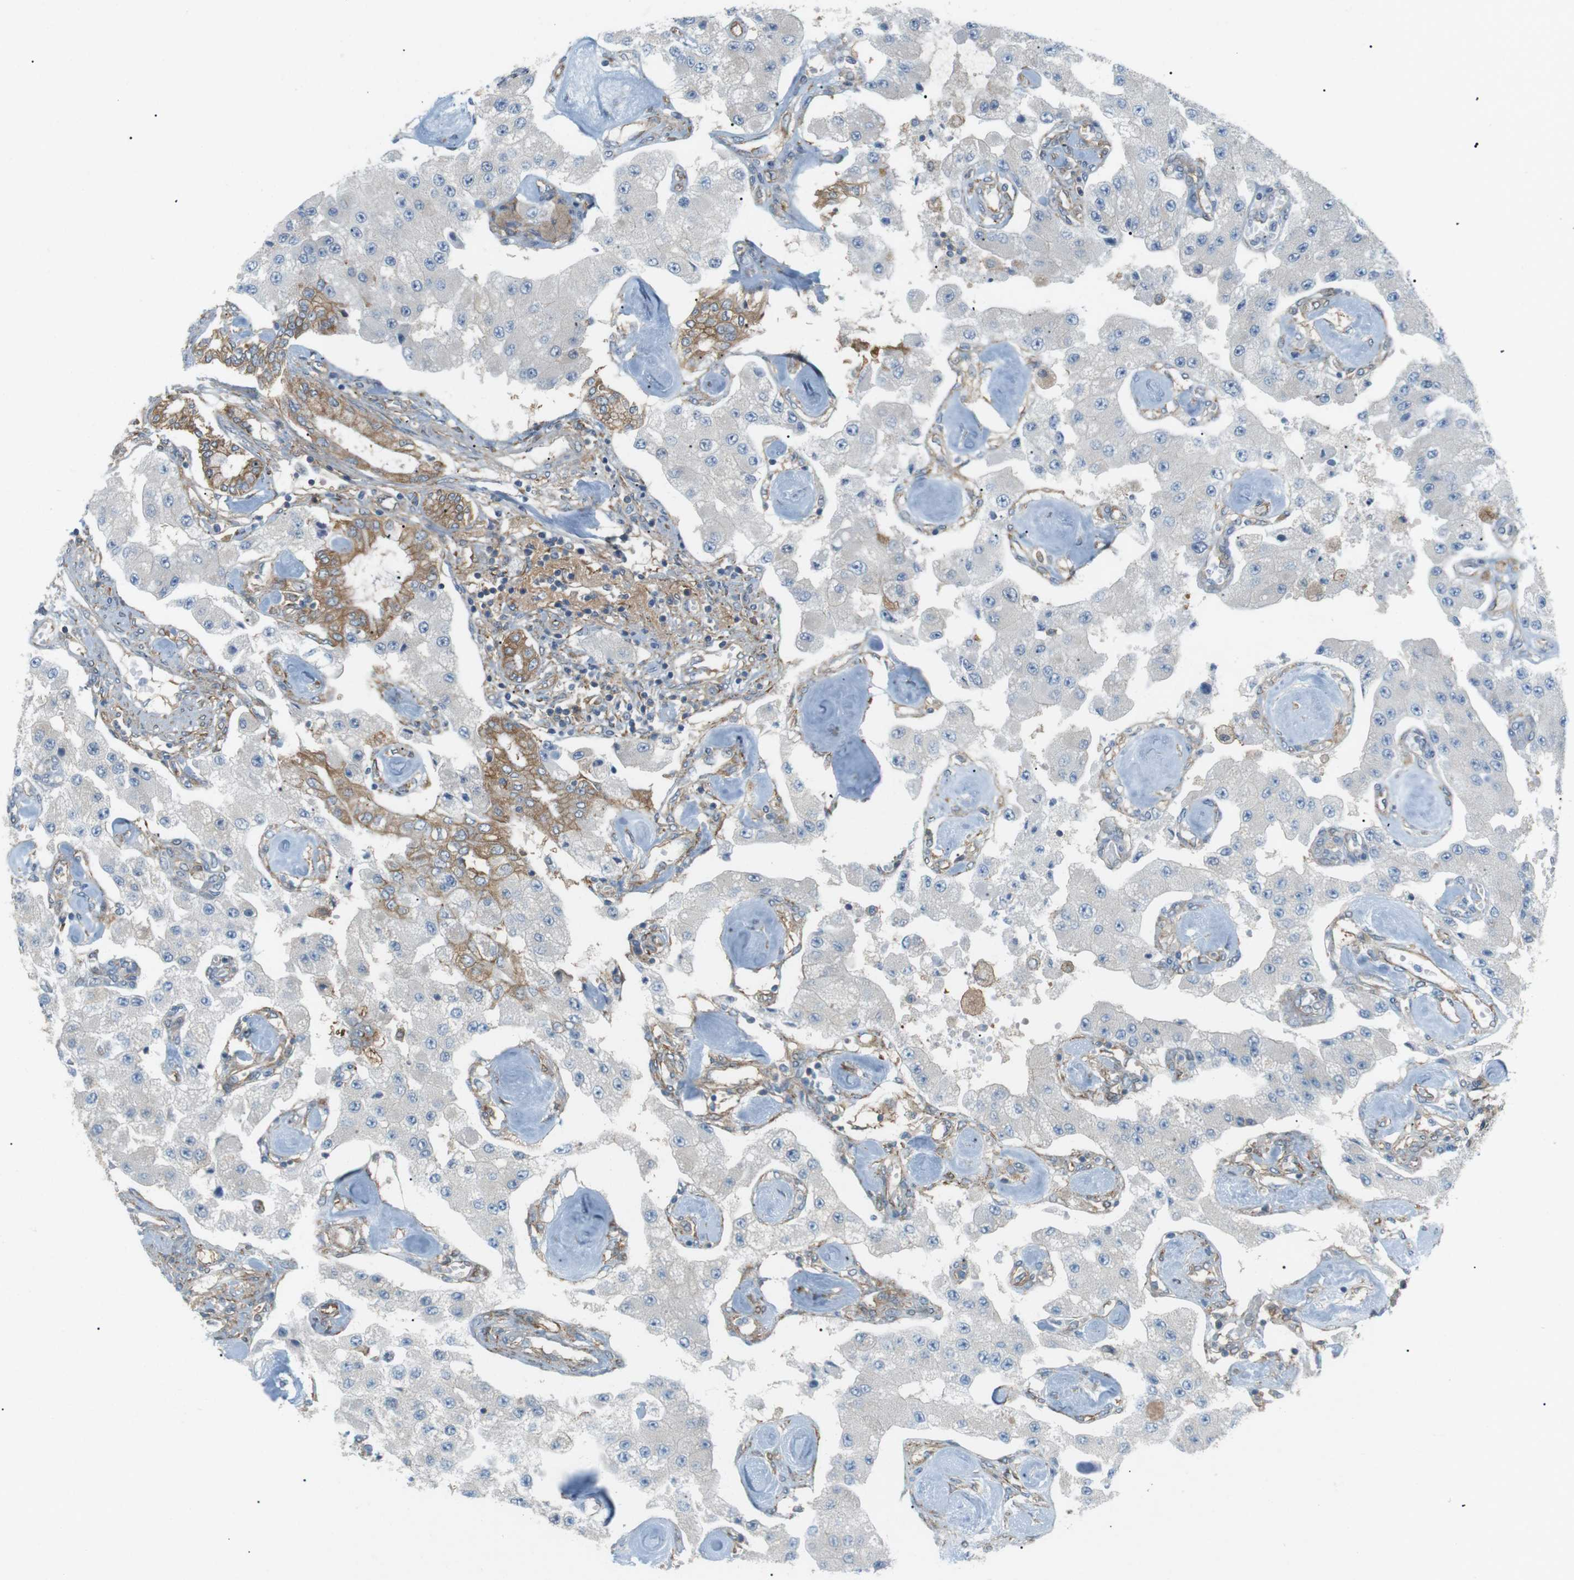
{"staining": {"intensity": "negative", "quantity": "none", "location": "none"}, "tissue": "carcinoid", "cell_type": "Tumor cells", "image_type": "cancer", "snomed": [{"axis": "morphology", "description": "Carcinoid, malignant, NOS"}, {"axis": "topography", "description": "Pancreas"}], "caption": "DAB (3,3'-diaminobenzidine) immunohistochemical staining of human carcinoid reveals no significant positivity in tumor cells. The staining is performed using DAB (3,3'-diaminobenzidine) brown chromogen with nuclei counter-stained in using hematoxylin.", "gene": "PEPD", "patient": {"sex": "male", "age": 41}}